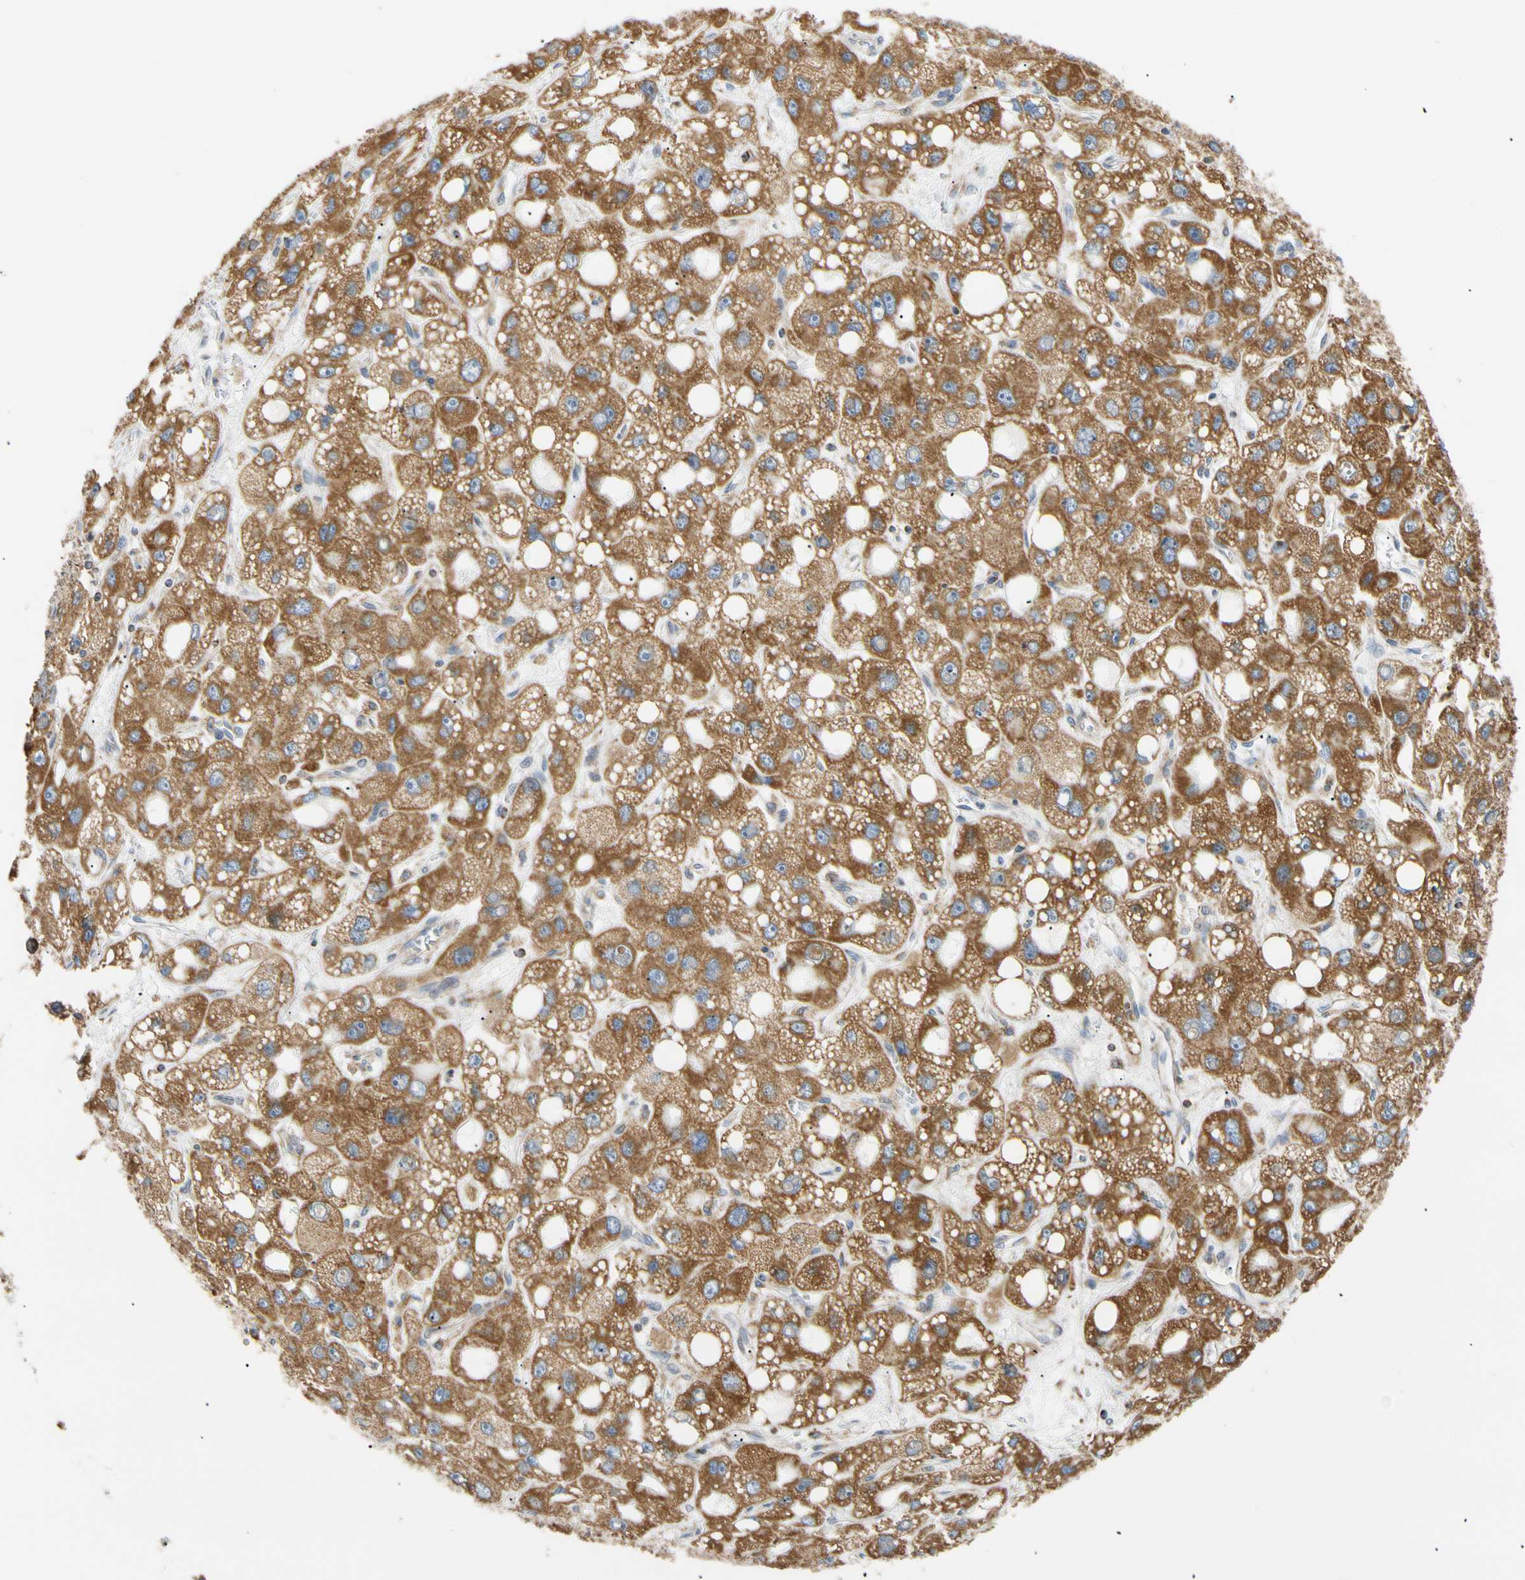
{"staining": {"intensity": "strong", "quantity": ">75%", "location": "cytoplasmic/membranous"}, "tissue": "liver cancer", "cell_type": "Tumor cells", "image_type": "cancer", "snomed": [{"axis": "morphology", "description": "Carcinoma, Hepatocellular, NOS"}, {"axis": "topography", "description": "Liver"}], "caption": "Immunohistochemistry (IHC) photomicrograph of human hepatocellular carcinoma (liver) stained for a protein (brown), which reveals high levels of strong cytoplasmic/membranous staining in about >75% of tumor cells.", "gene": "PLGRKT", "patient": {"sex": "male", "age": 55}}